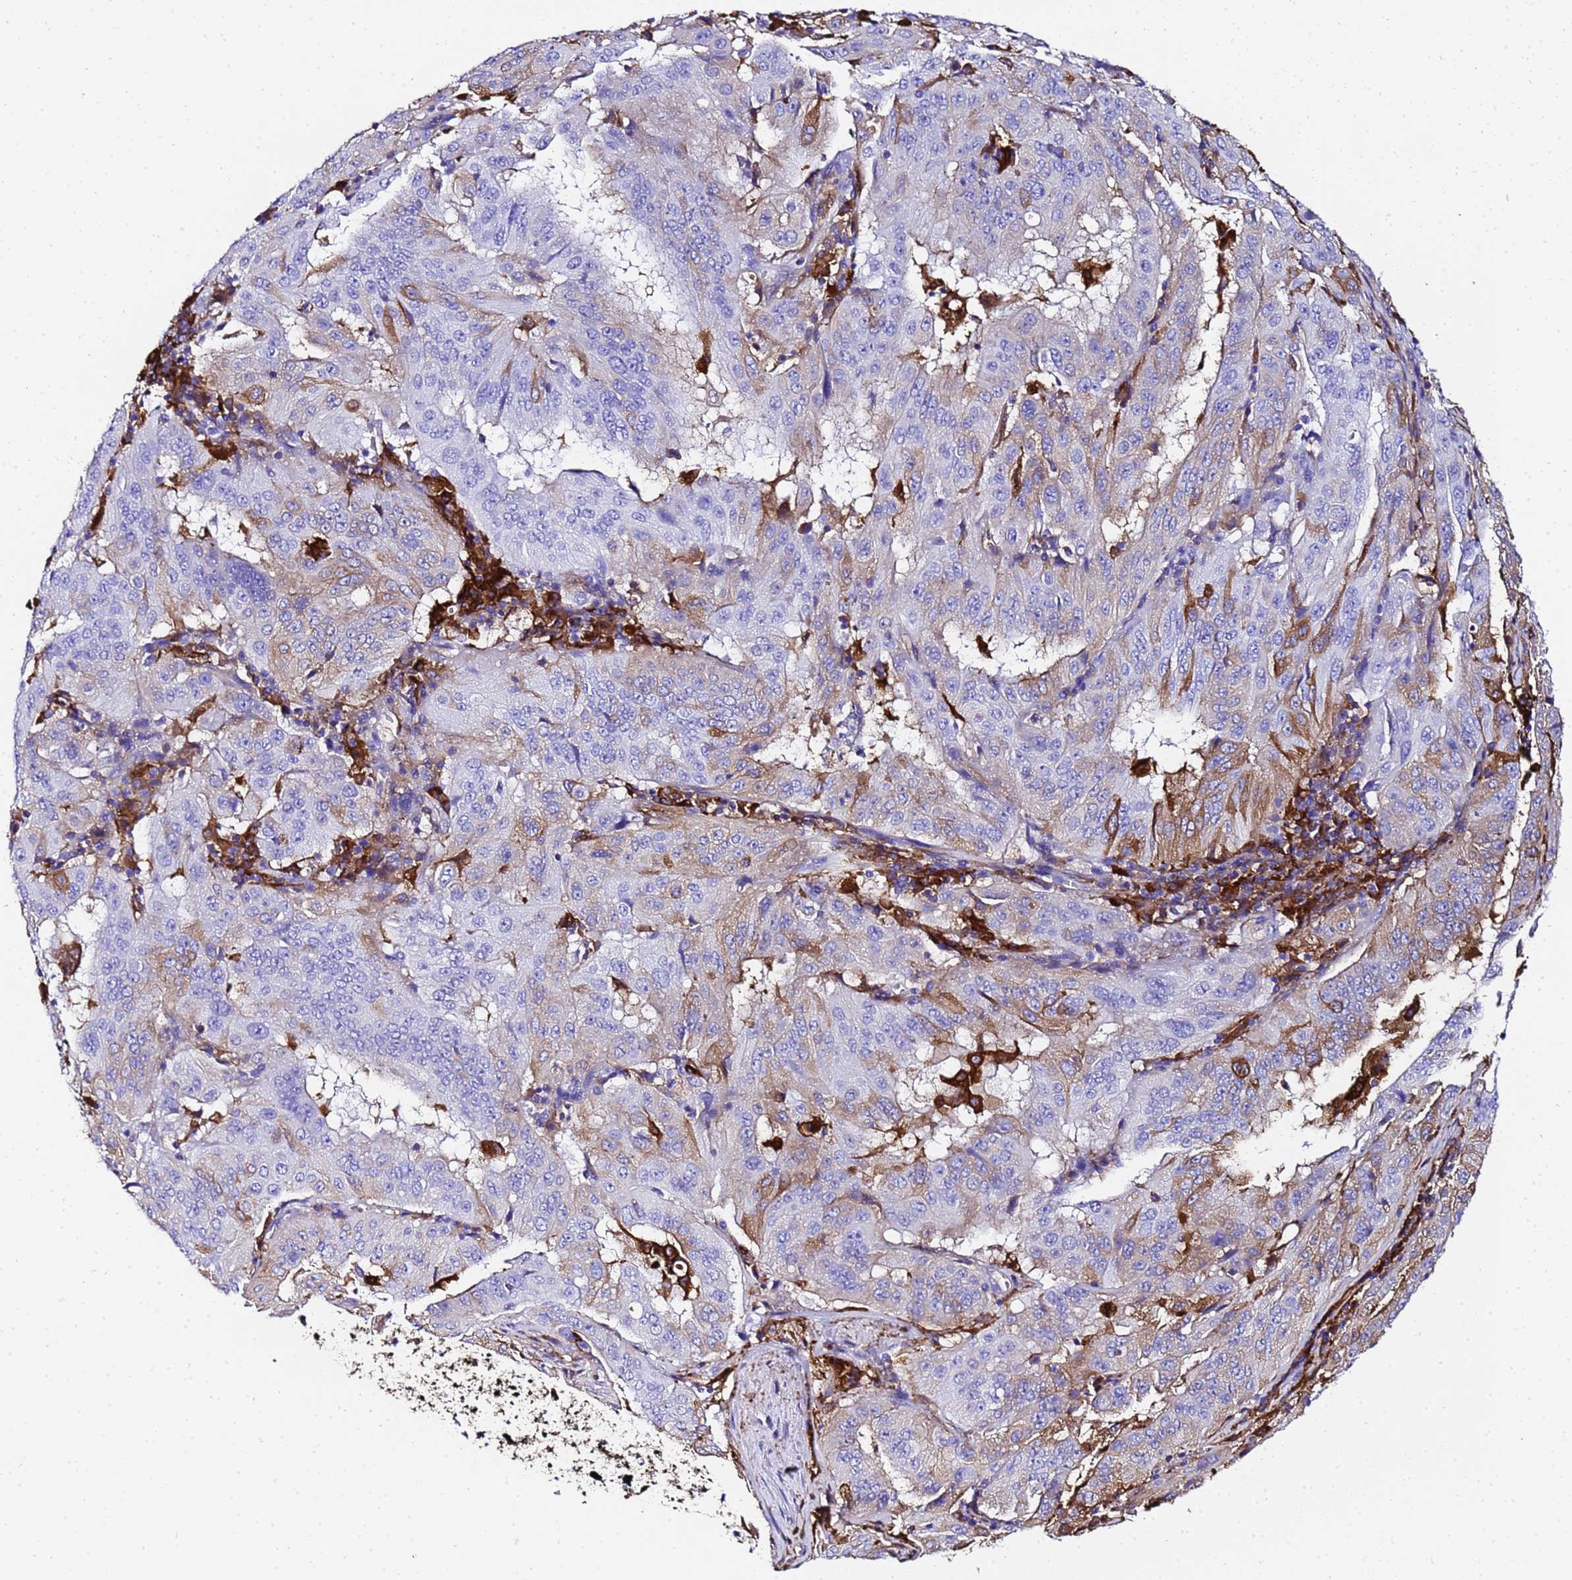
{"staining": {"intensity": "moderate", "quantity": "<25%", "location": "cytoplasmic/membranous"}, "tissue": "pancreatic cancer", "cell_type": "Tumor cells", "image_type": "cancer", "snomed": [{"axis": "morphology", "description": "Adenocarcinoma, NOS"}, {"axis": "topography", "description": "Pancreas"}], "caption": "Protein positivity by immunohistochemistry exhibits moderate cytoplasmic/membranous staining in about <25% of tumor cells in pancreatic cancer. (DAB (3,3'-diaminobenzidine) = brown stain, brightfield microscopy at high magnification).", "gene": "FTL", "patient": {"sex": "male", "age": 63}}